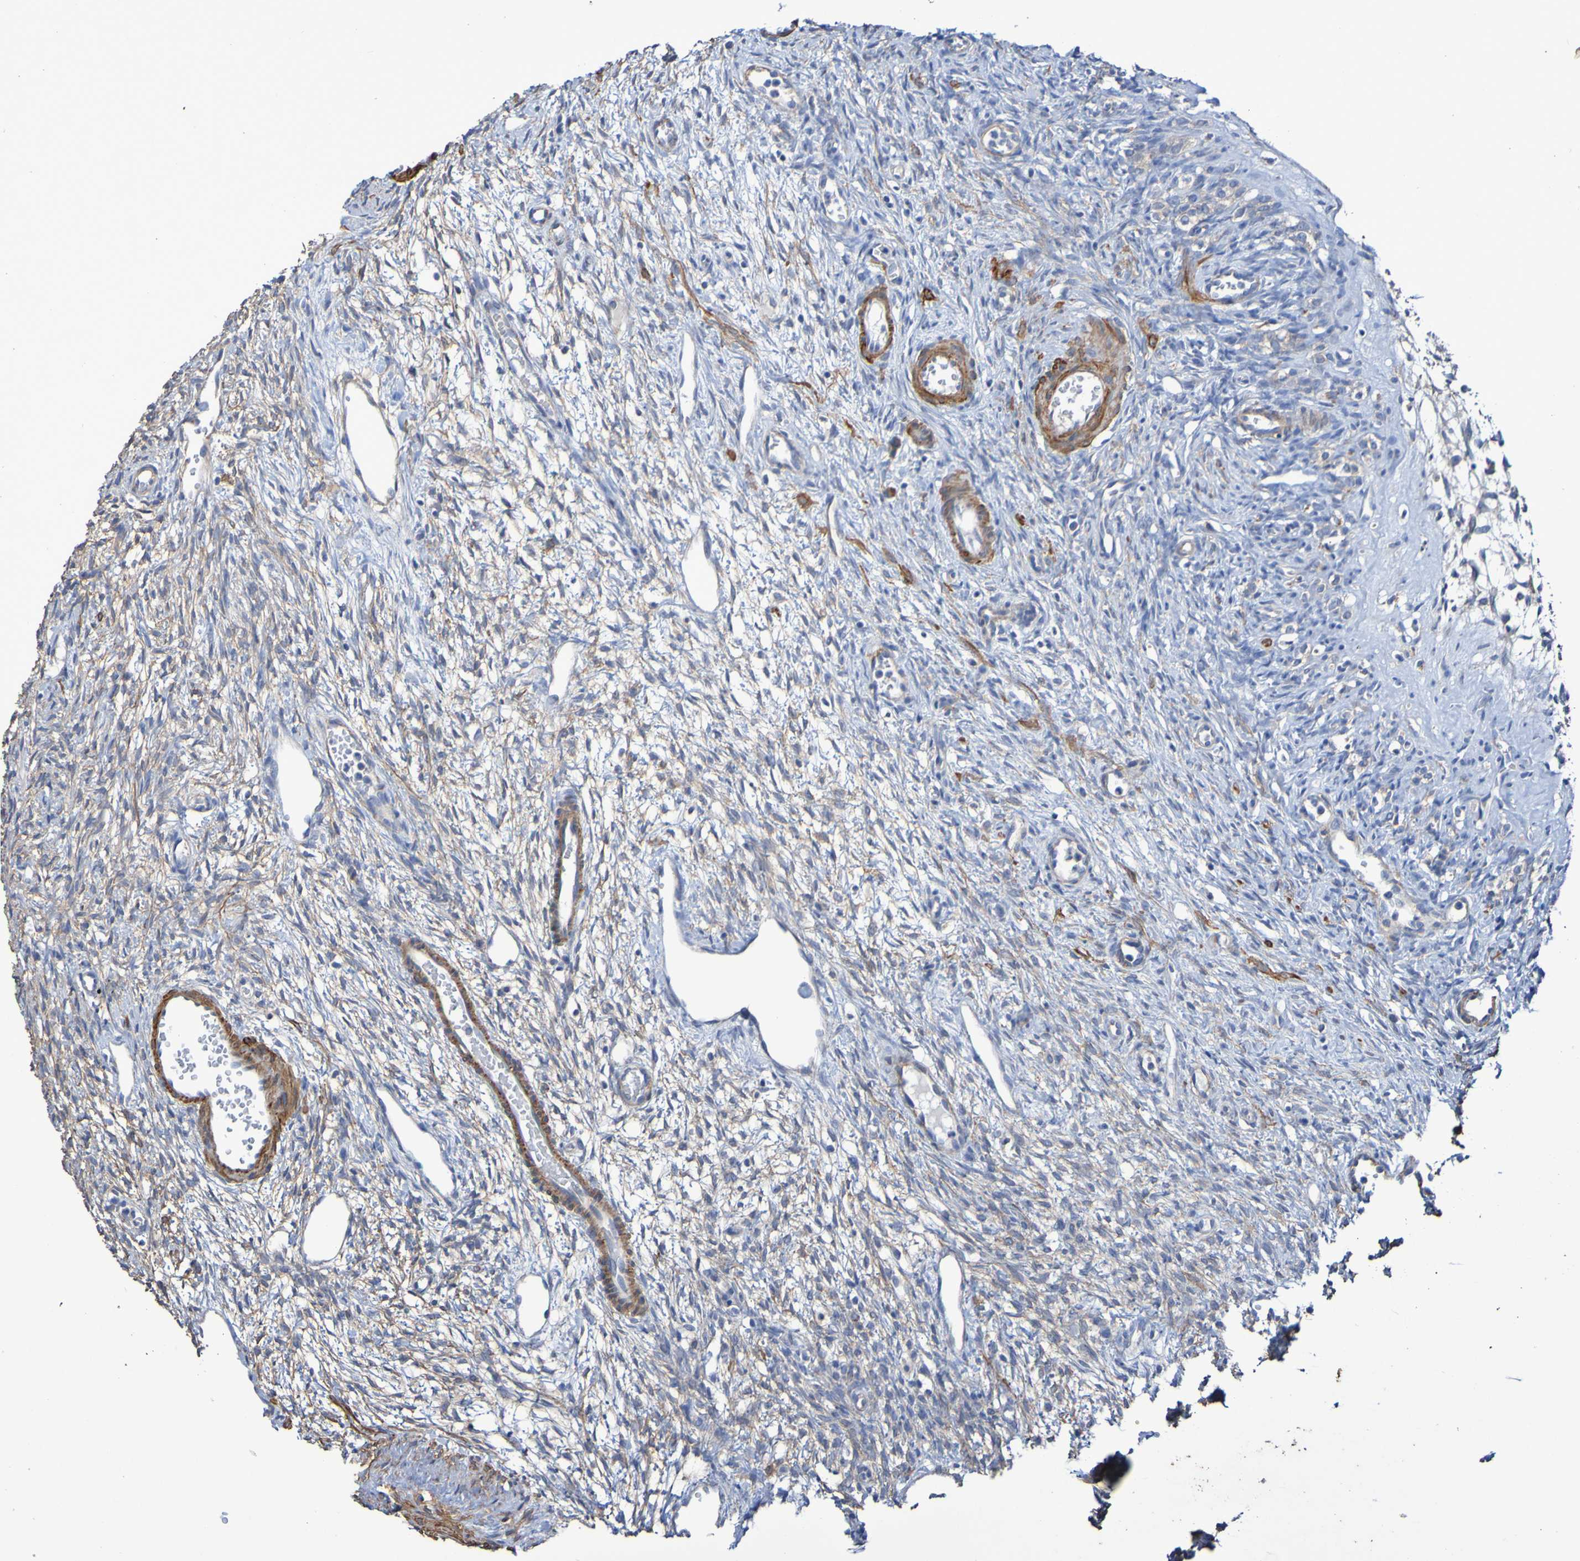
{"staining": {"intensity": "strong", "quantity": "<25%", "location": "cytoplasmic/membranous"}, "tissue": "ovary", "cell_type": "Ovarian stroma cells", "image_type": "normal", "snomed": [{"axis": "morphology", "description": "Normal tissue, NOS"}, {"axis": "topography", "description": "Ovary"}], "caption": "A histopathology image showing strong cytoplasmic/membranous expression in approximately <25% of ovarian stroma cells in normal ovary, as visualized by brown immunohistochemical staining.", "gene": "SRPRB", "patient": {"sex": "female", "age": 33}}